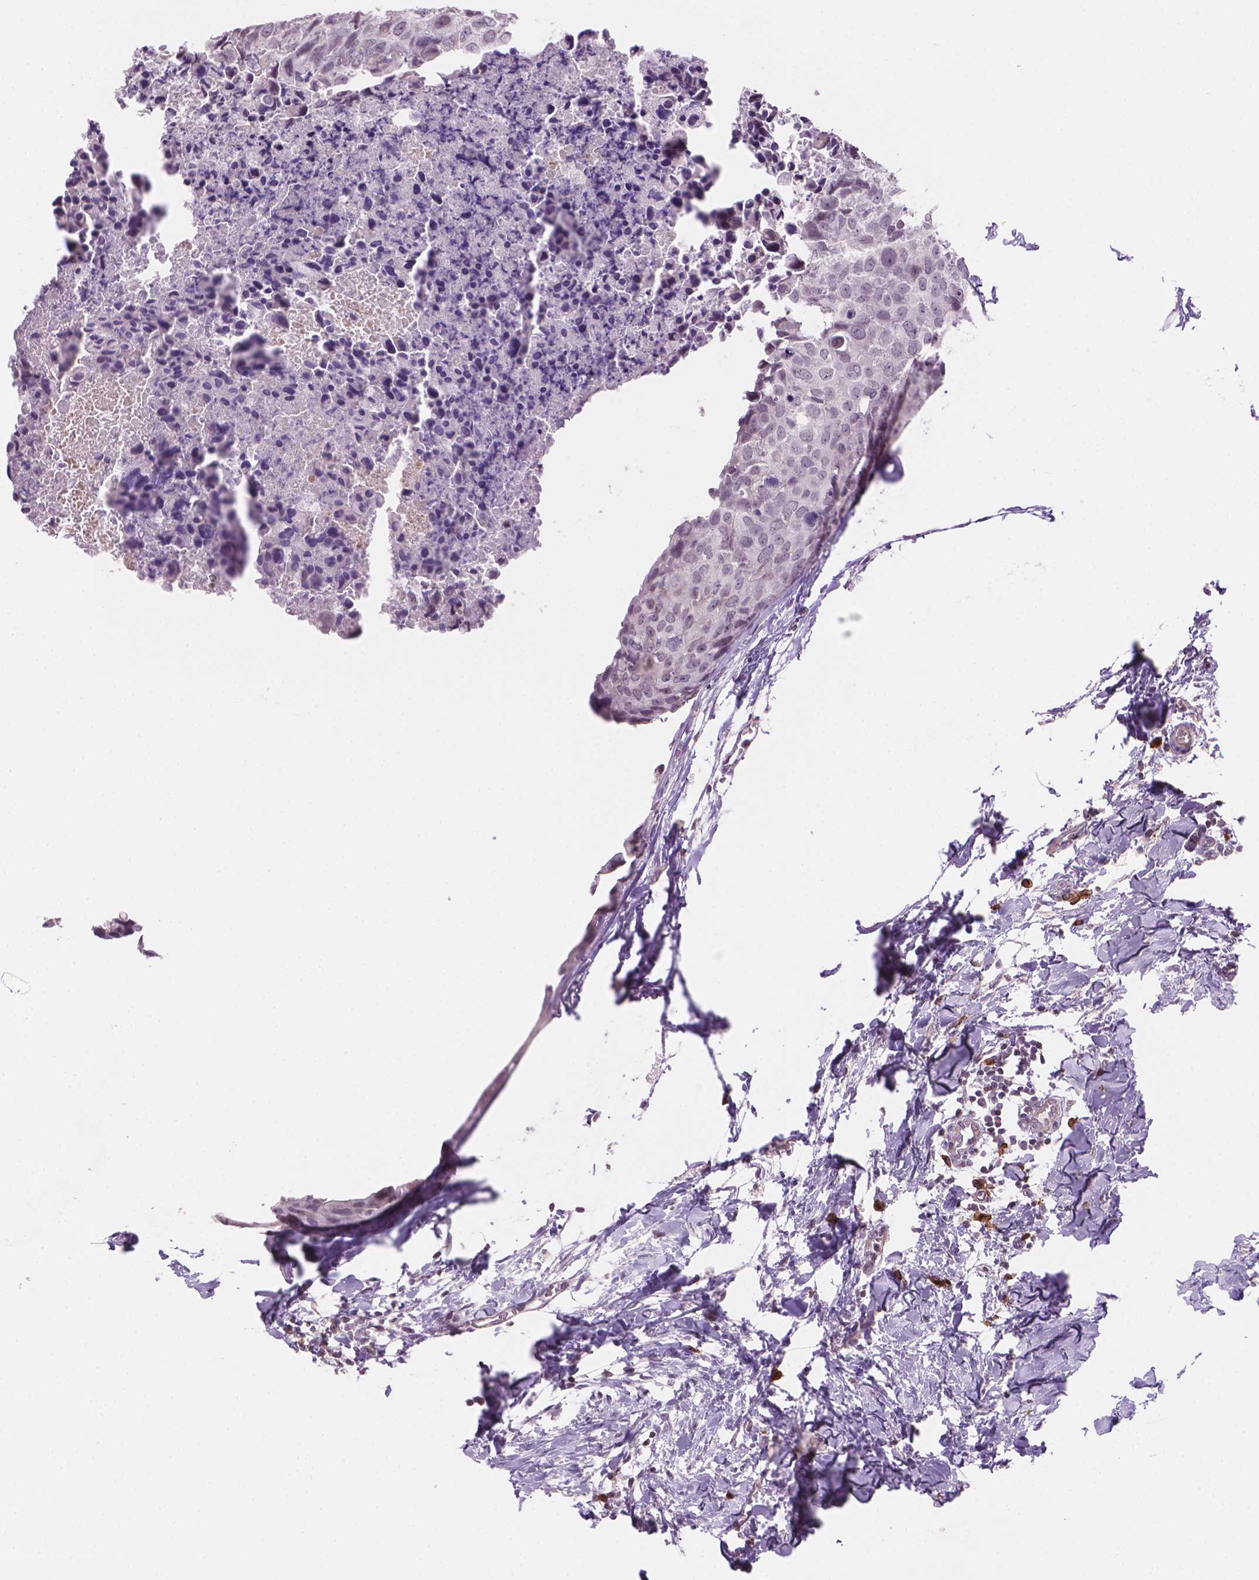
{"staining": {"intensity": "negative", "quantity": "none", "location": "none"}, "tissue": "breast cancer", "cell_type": "Tumor cells", "image_type": "cancer", "snomed": [{"axis": "morphology", "description": "Duct carcinoma"}, {"axis": "topography", "description": "Breast"}], "caption": "A photomicrograph of human breast intraductal carcinoma is negative for staining in tumor cells.", "gene": "TMEM184A", "patient": {"sex": "female", "age": 38}}